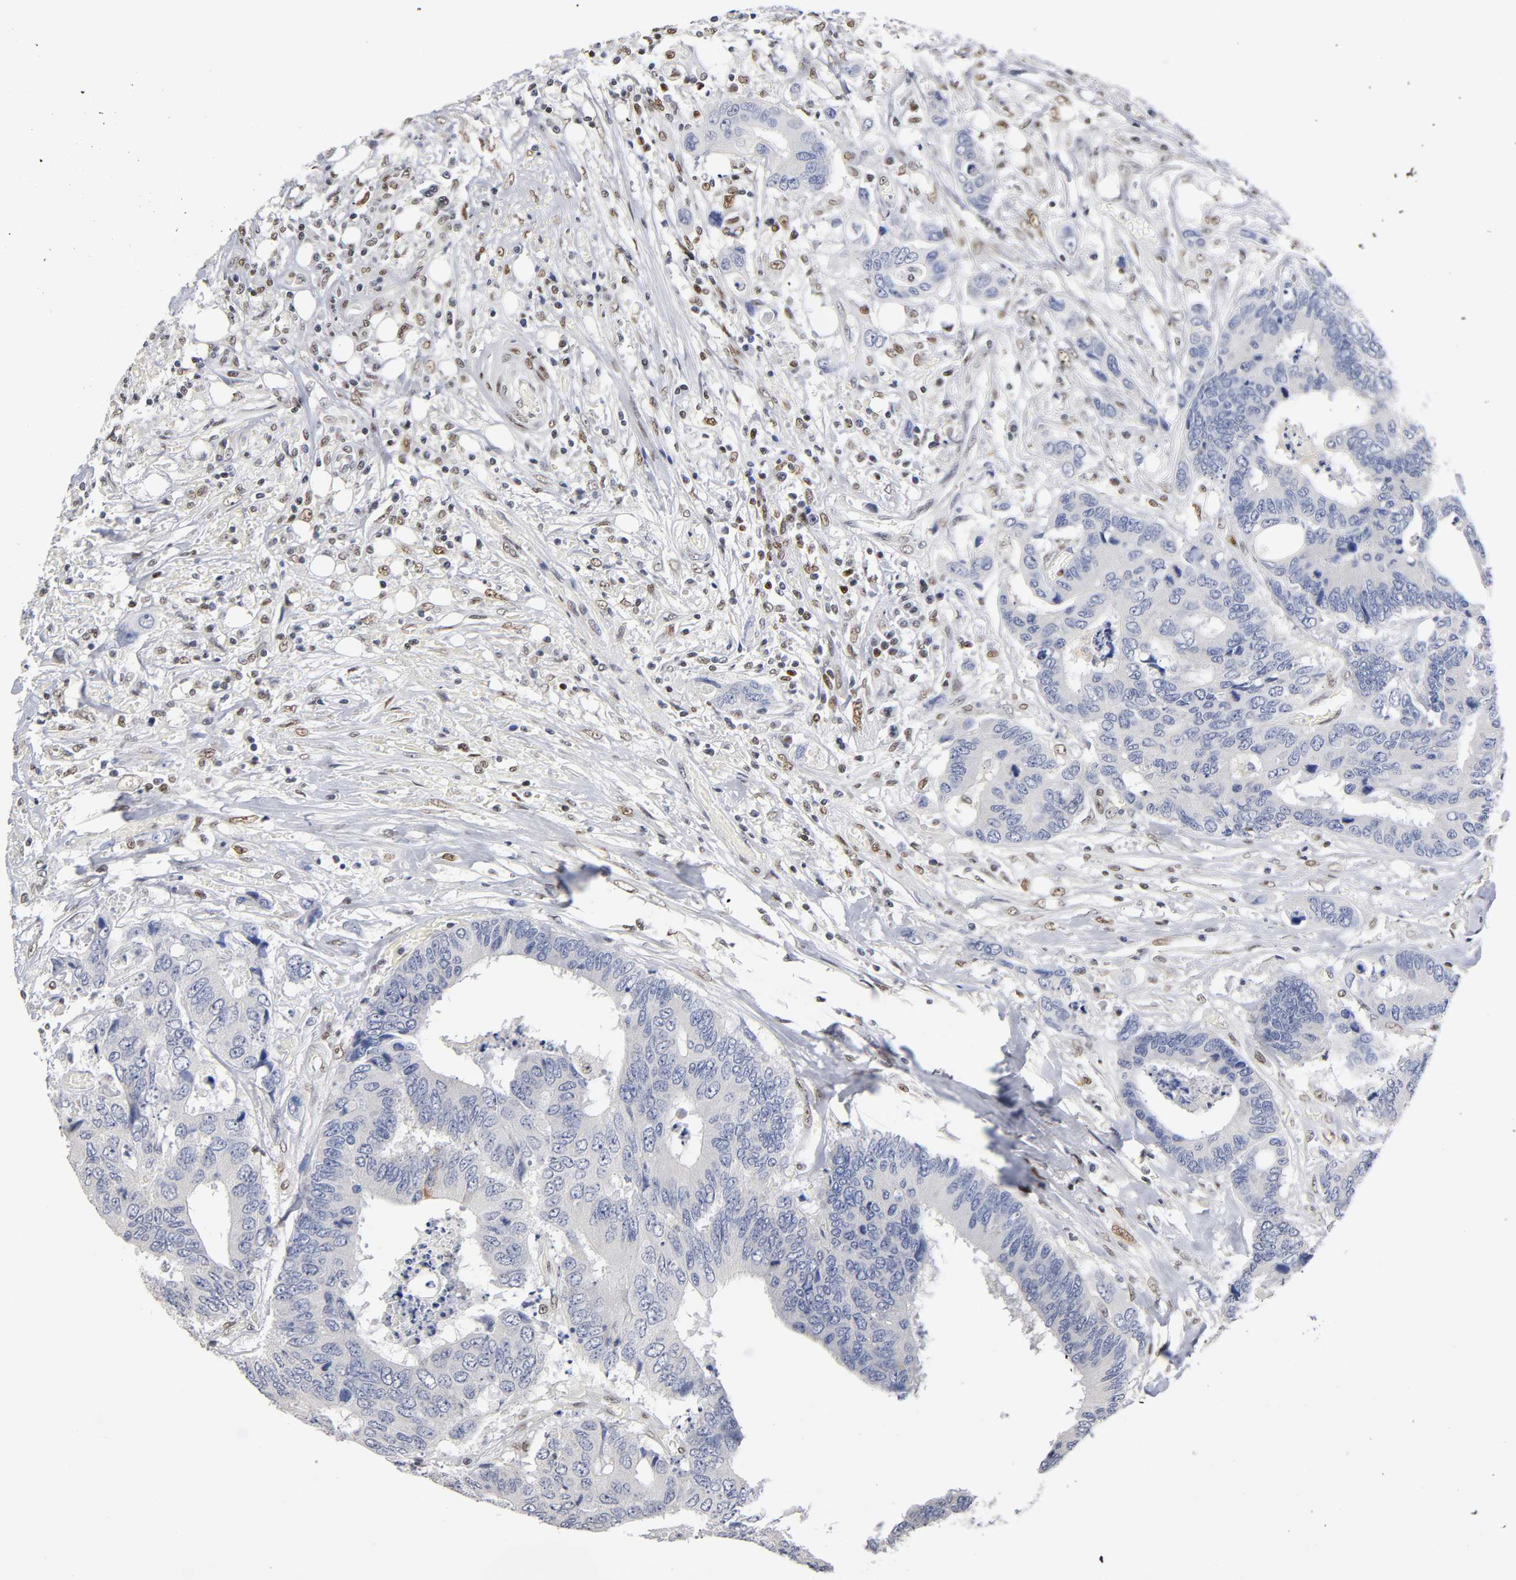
{"staining": {"intensity": "negative", "quantity": "none", "location": "none"}, "tissue": "colorectal cancer", "cell_type": "Tumor cells", "image_type": "cancer", "snomed": [{"axis": "morphology", "description": "Adenocarcinoma, NOS"}, {"axis": "topography", "description": "Rectum"}], "caption": "Tumor cells show no significant staining in colorectal adenocarcinoma.", "gene": "NR3C1", "patient": {"sex": "male", "age": 55}}